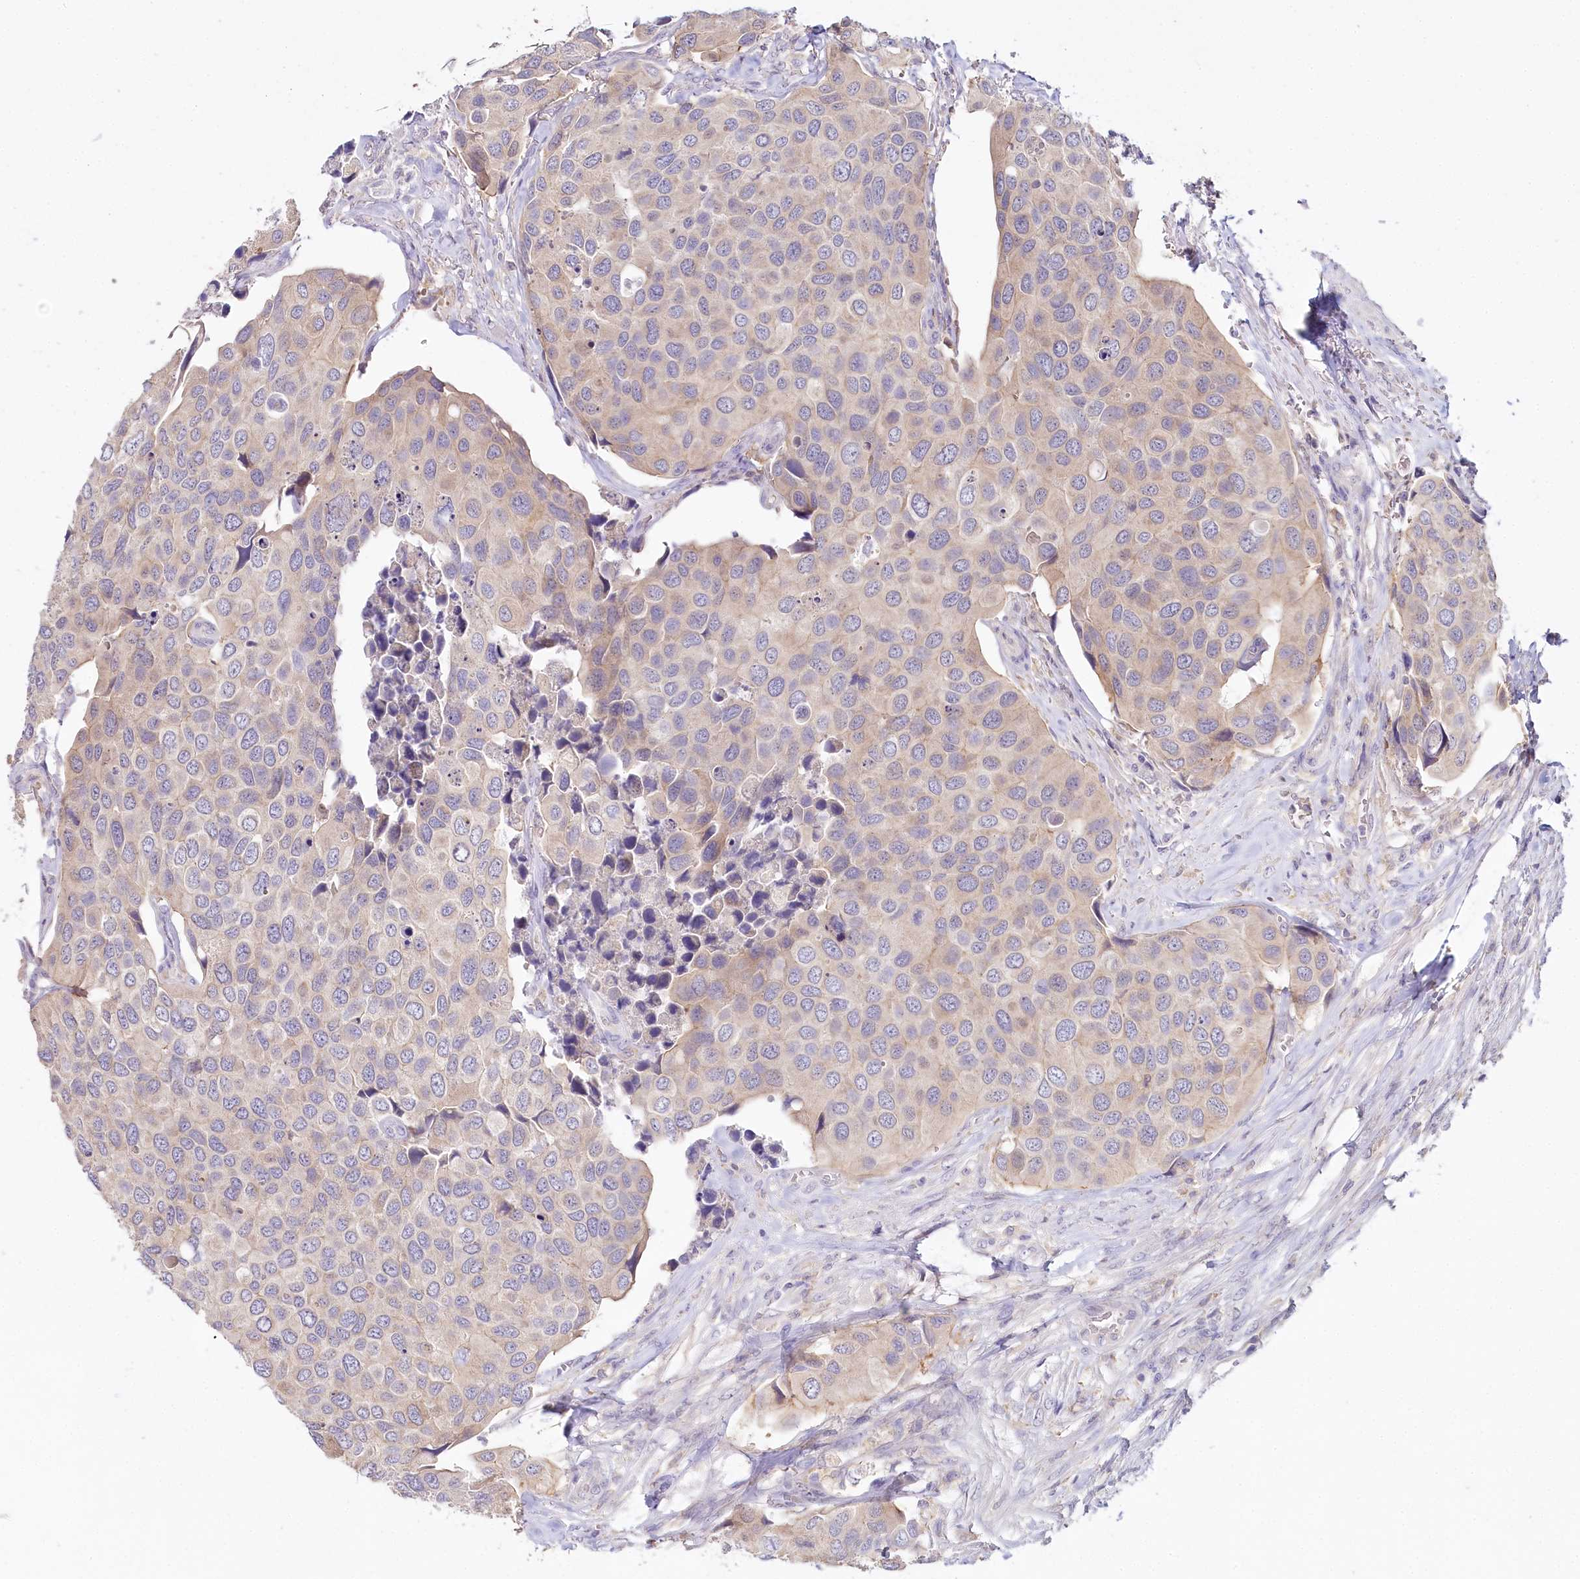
{"staining": {"intensity": "weak", "quantity": "<25%", "location": "cytoplasmic/membranous"}, "tissue": "urothelial cancer", "cell_type": "Tumor cells", "image_type": "cancer", "snomed": [{"axis": "morphology", "description": "Urothelial carcinoma, High grade"}, {"axis": "topography", "description": "Urinary bladder"}], "caption": "This is an IHC photomicrograph of human high-grade urothelial carcinoma. There is no staining in tumor cells.", "gene": "DAPK1", "patient": {"sex": "male", "age": 74}}